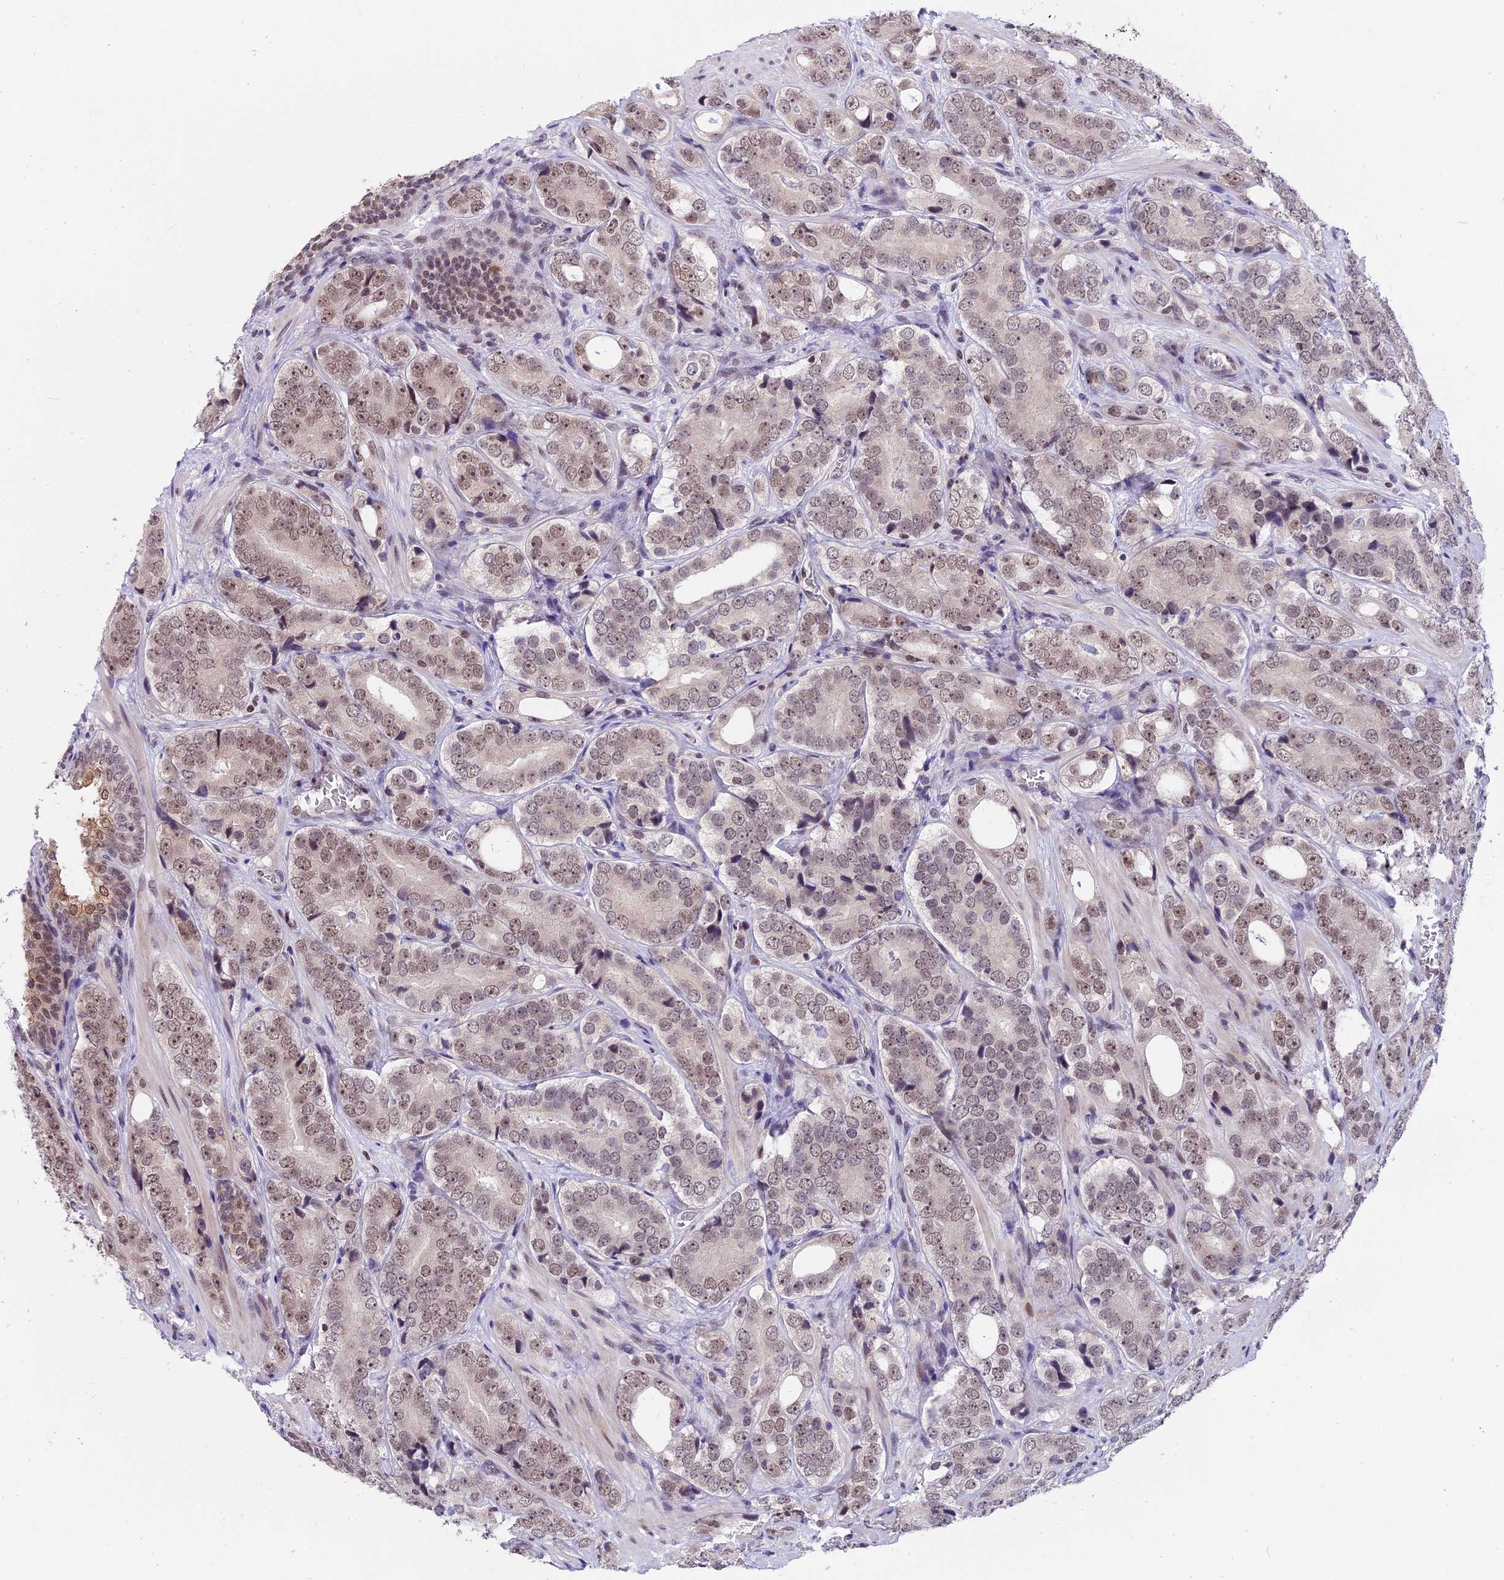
{"staining": {"intensity": "weak", "quantity": ">75%", "location": "nuclear"}, "tissue": "prostate cancer", "cell_type": "Tumor cells", "image_type": "cancer", "snomed": [{"axis": "morphology", "description": "Adenocarcinoma, High grade"}, {"axis": "topography", "description": "Prostate"}], "caption": "IHC micrograph of neoplastic tissue: human prostate adenocarcinoma (high-grade) stained using immunohistochemistry (IHC) demonstrates low levels of weak protein expression localized specifically in the nuclear of tumor cells, appearing as a nuclear brown color.", "gene": "TADA3", "patient": {"sex": "male", "age": 56}}